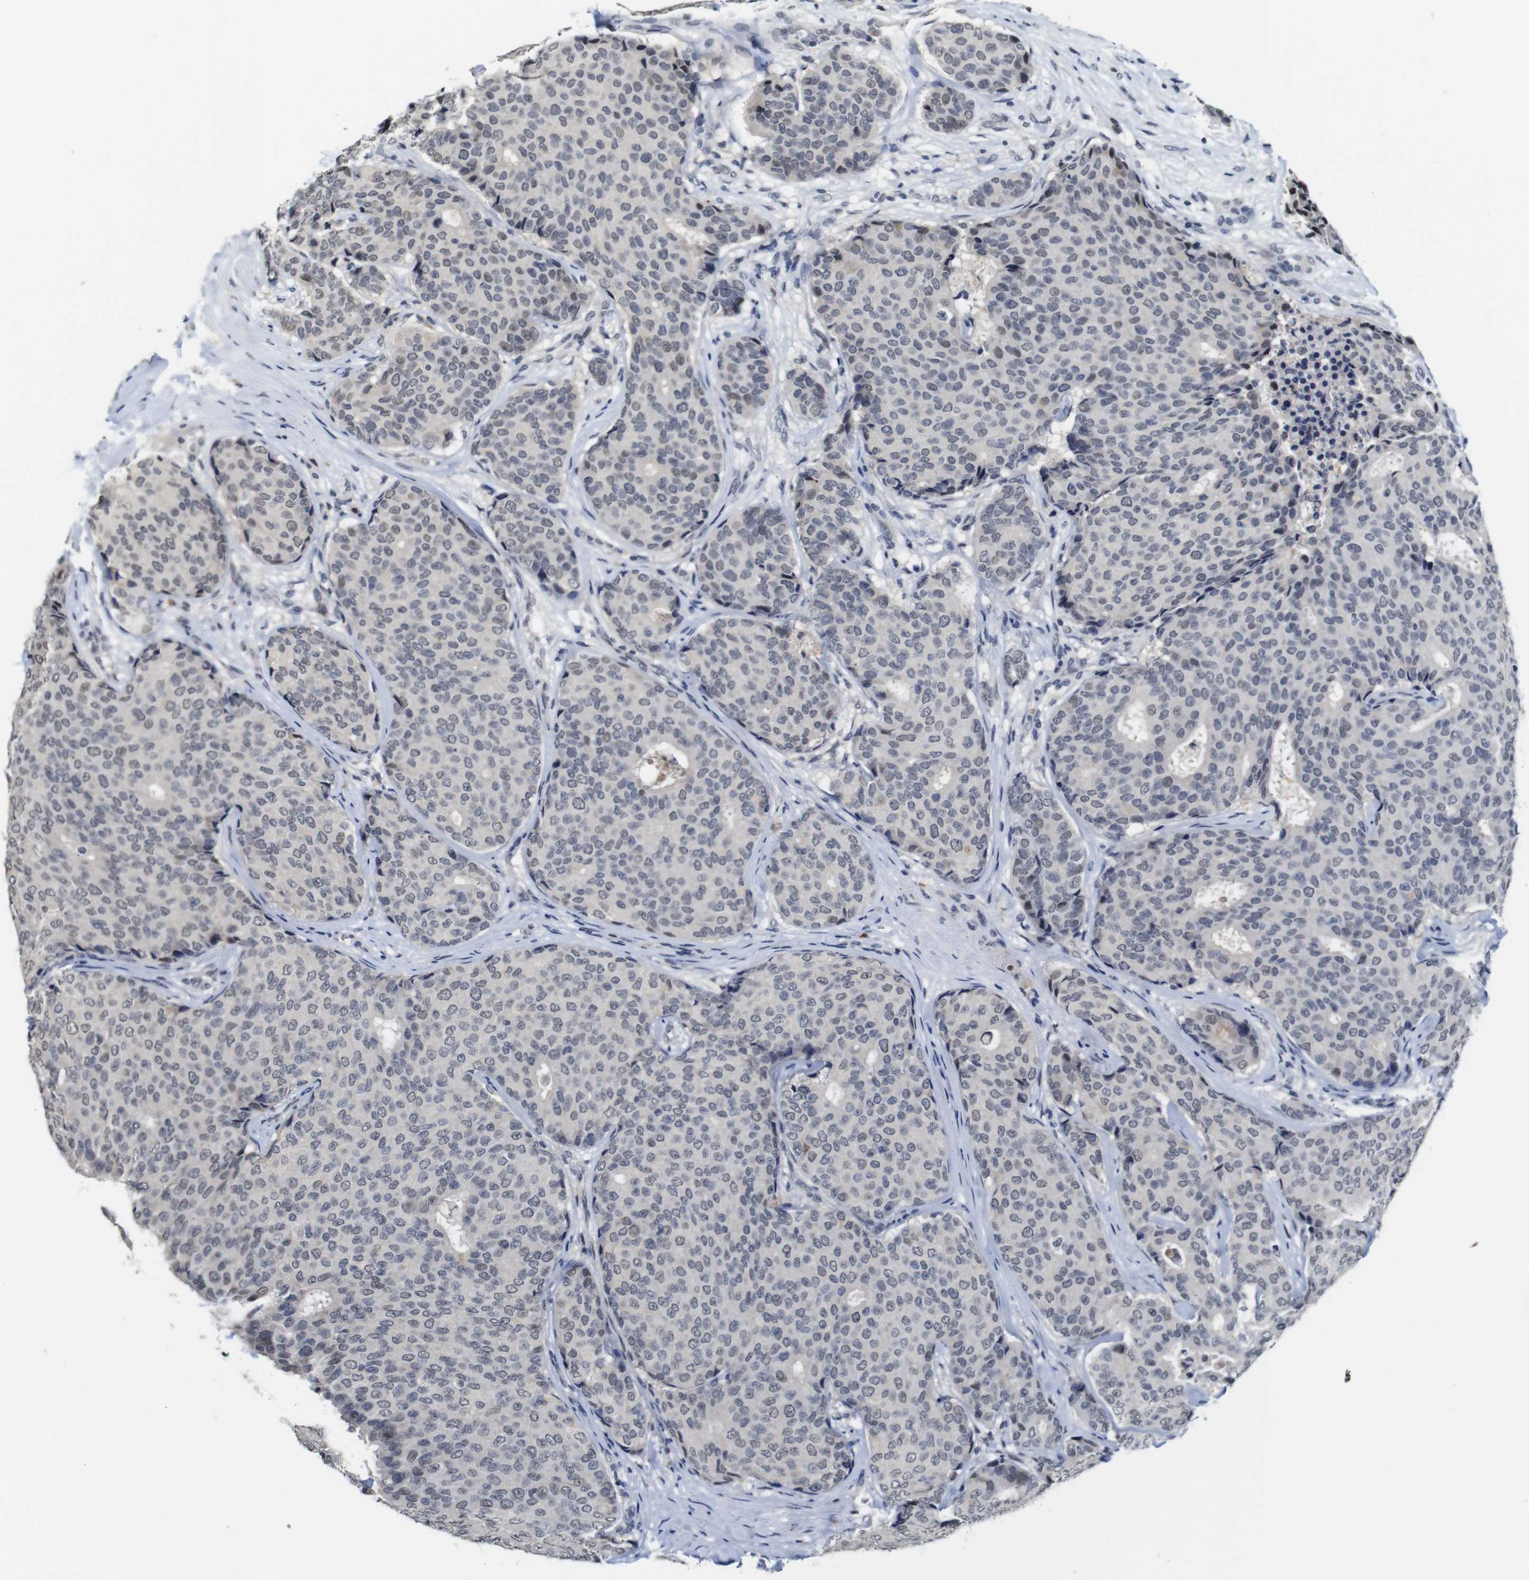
{"staining": {"intensity": "weak", "quantity": "<25%", "location": "nuclear"}, "tissue": "breast cancer", "cell_type": "Tumor cells", "image_type": "cancer", "snomed": [{"axis": "morphology", "description": "Duct carcinoma"}, {"axis": "topography", "description": "Breast"}], "caption": "This histopathology image is of breast cancer stained with IHC to label a protein in brown with the nuclei are counter-stained blue. There is no staining in tumor cells.", "gene": "NTRK3", "patient": {"sex": "female", "age": 75}}